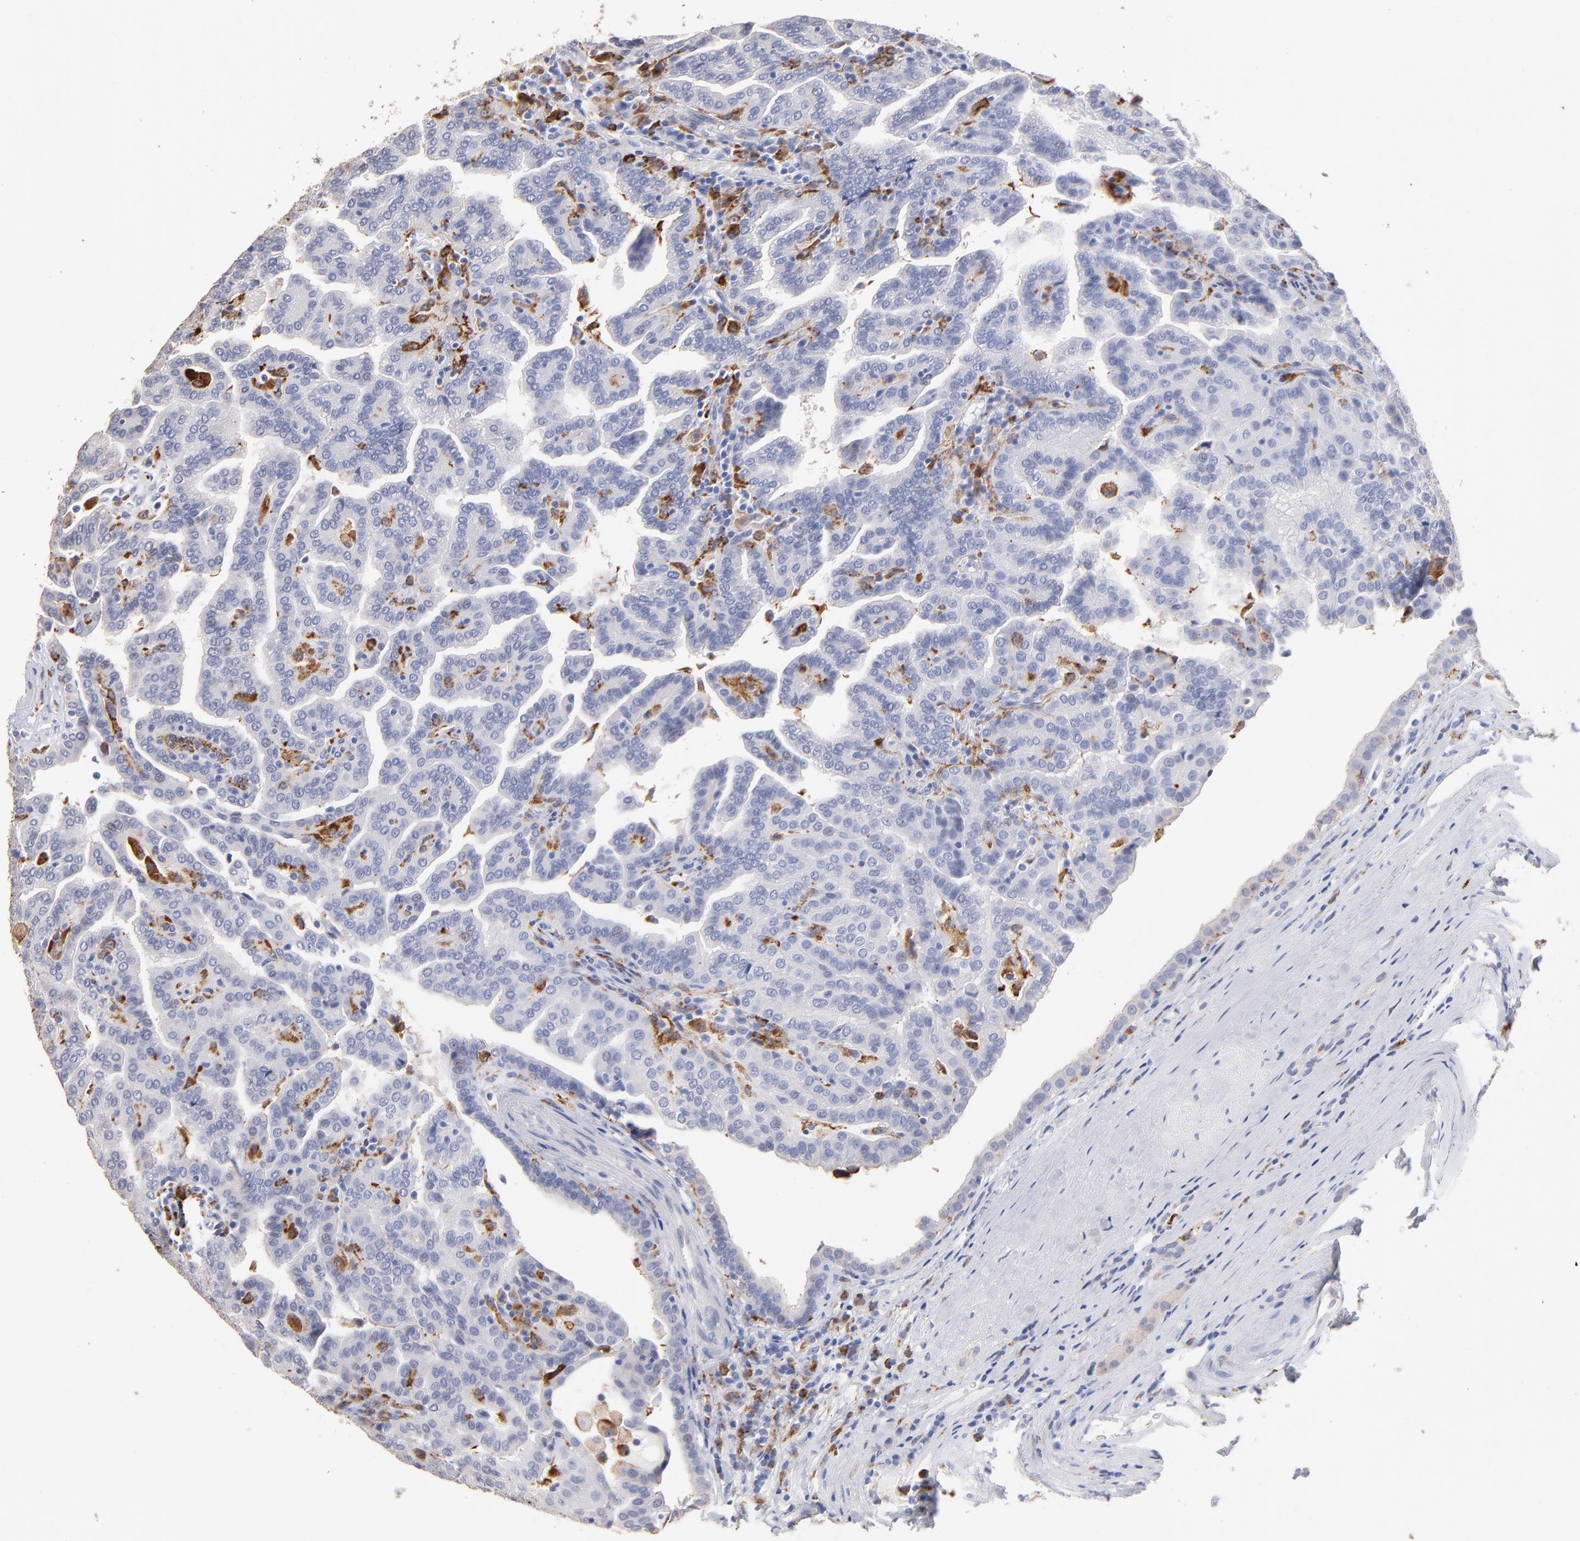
{"staining": {"intensity": "negative", "quantity": "none", "location": "none"}, "tissue": "renal cancer", "cell_type": "Tumor cells", "image_type": "cancer", "snomed": [{"axis": "morphology", "description": "Adenocarcinoma, NOS"}, {"axis": "topography", "description": "Kidney"}], "caption": "Tumor cells show no significant protein expression in renal adenocarcinoma.", "gene": "CD180", "patient": {"sex": "male", "age": 61}}